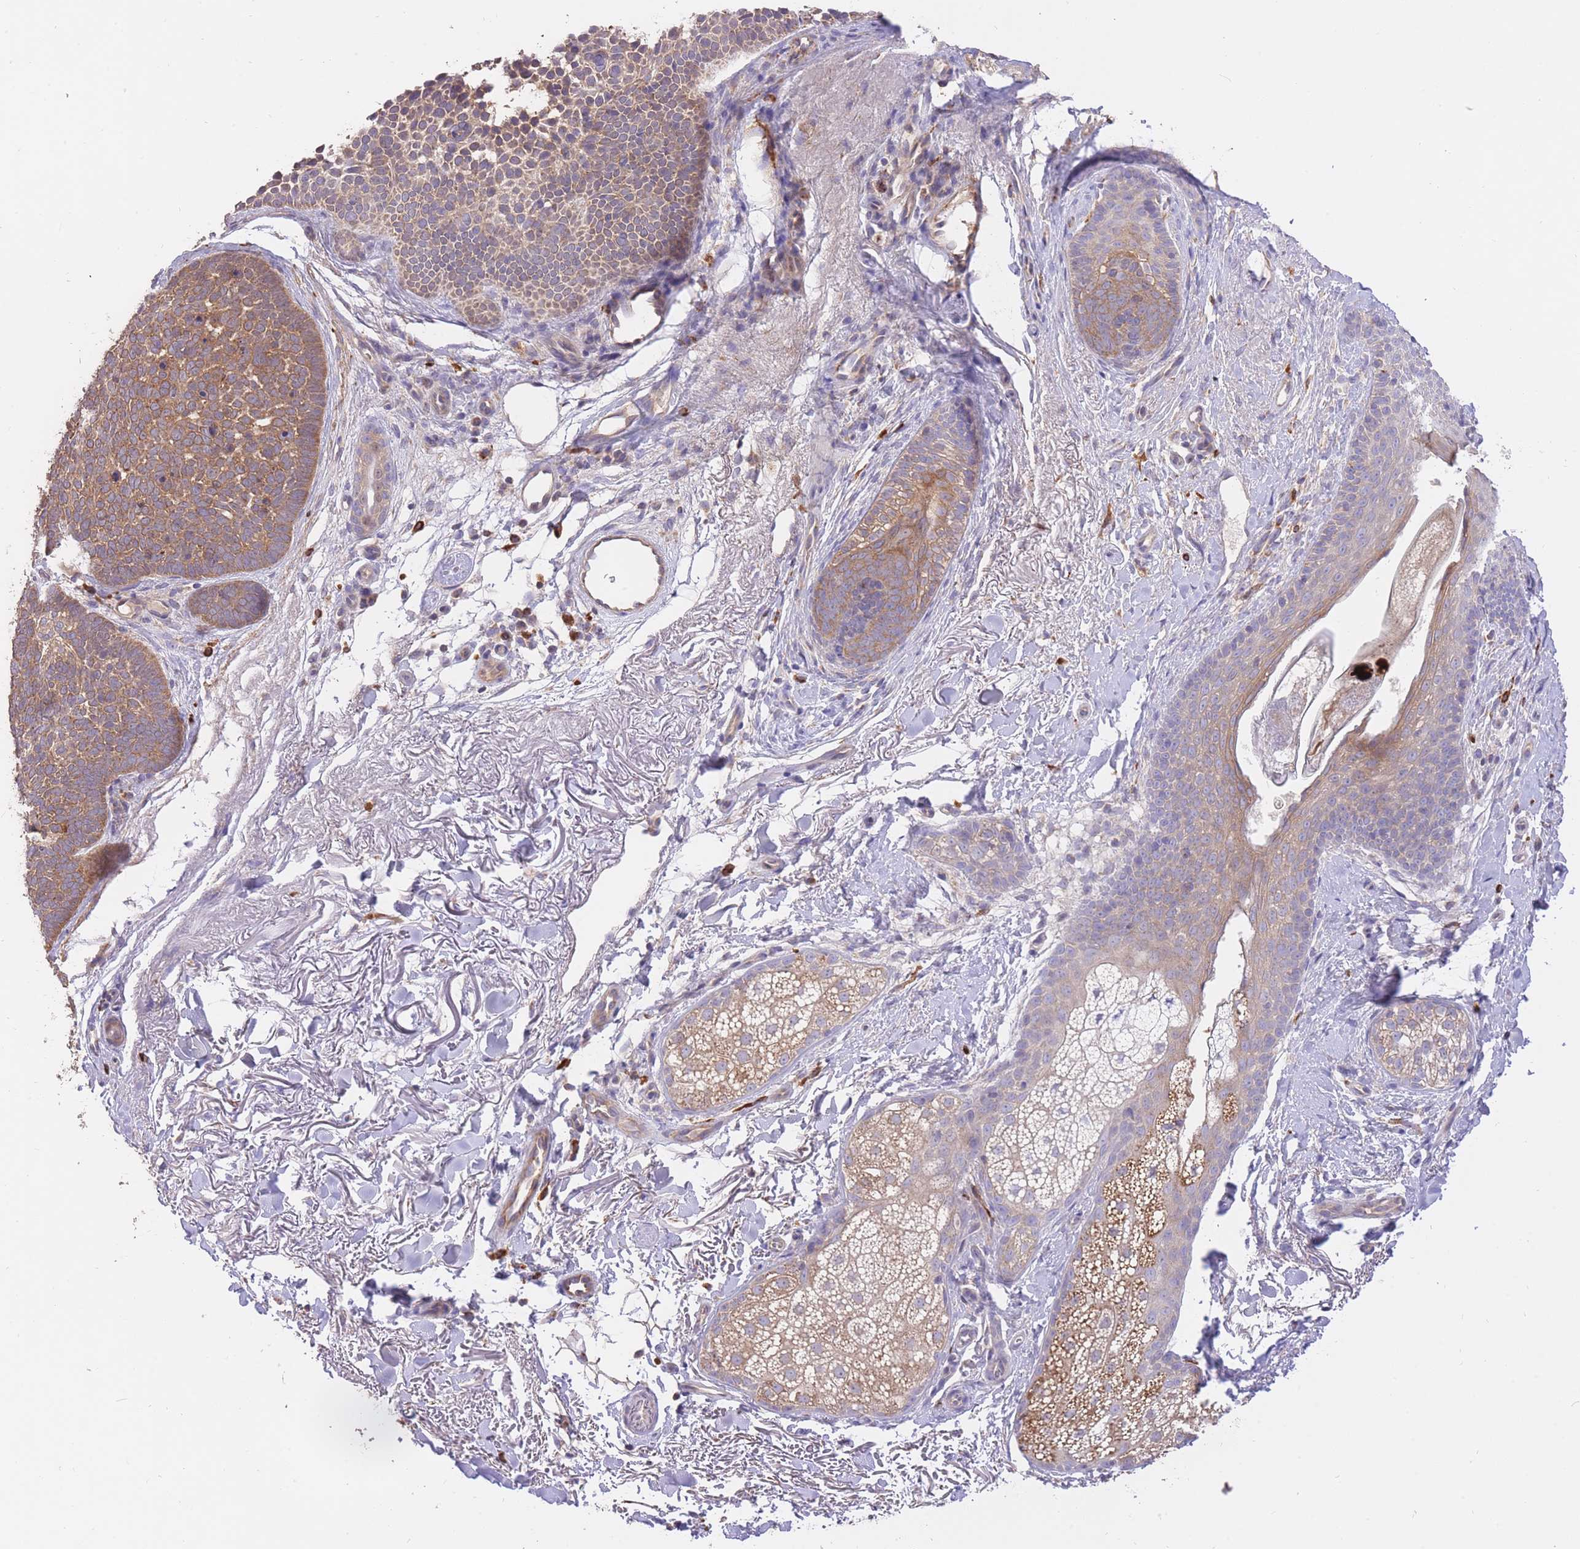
{"staining": {"intensity": "moderate", "quantity": ">75%", "location": "cytoplasmic/membranous"}, "tissue": "skin cancer", "cell_type": "Tumor cells", "image_type": "cancer", "snomed": [{"axis": "morphology", "description": "Basal cell carcinoma"}, {"axis": "topography", "description": "Skin"}], "caption": "Immunohistochemistry of human skin basal cell carcinoma exhibits medium levels of moderate cytoplasmic/membranous expression in about >75% of tumor cells.", "gene": "PREP", "patient": {"sex": "female", "age": 77}}